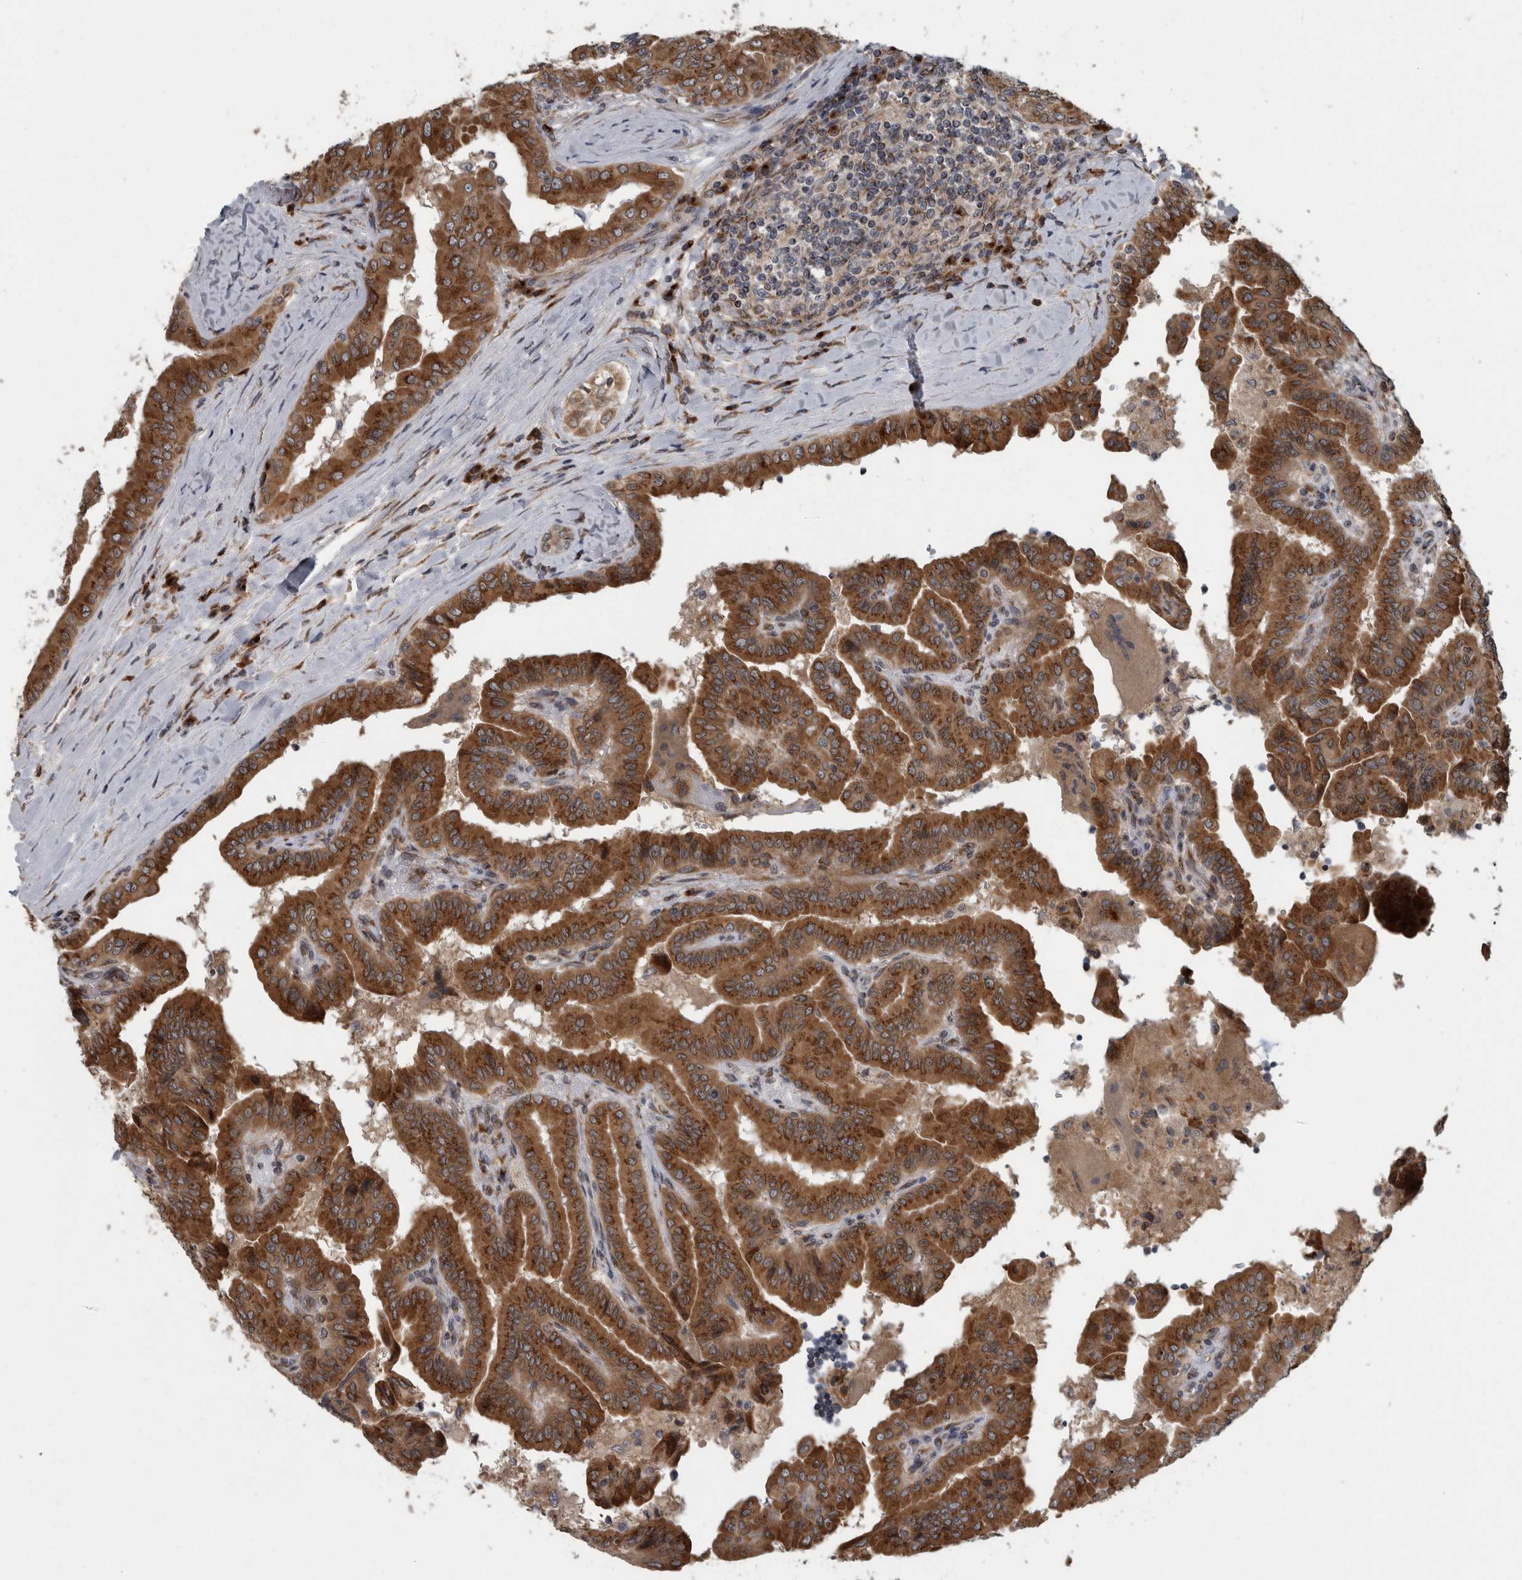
{"staining": {"intensity": "strong", "quantity": ">75%", "location": "cytoplasmic/membranous"}, "tissue": "thyroid cancer", "cell_type": "Tumor cells", "image_type": "cancer", "snomed": [{"axis": "morphology", "description": "Papillary adenocarcinoma, NOS"}, {"axis": "topography", "description": "Thyroid gland"}], "caption": "Approximately >75% of tumor cells in human thyroid papillary adenocarcinoma show strong cytoplasmic/membranous protein expression as visualized by brown immunohistochemical staining.", "gene": "LMAN2L", "patient": {"sex": "male", "age": 33}}